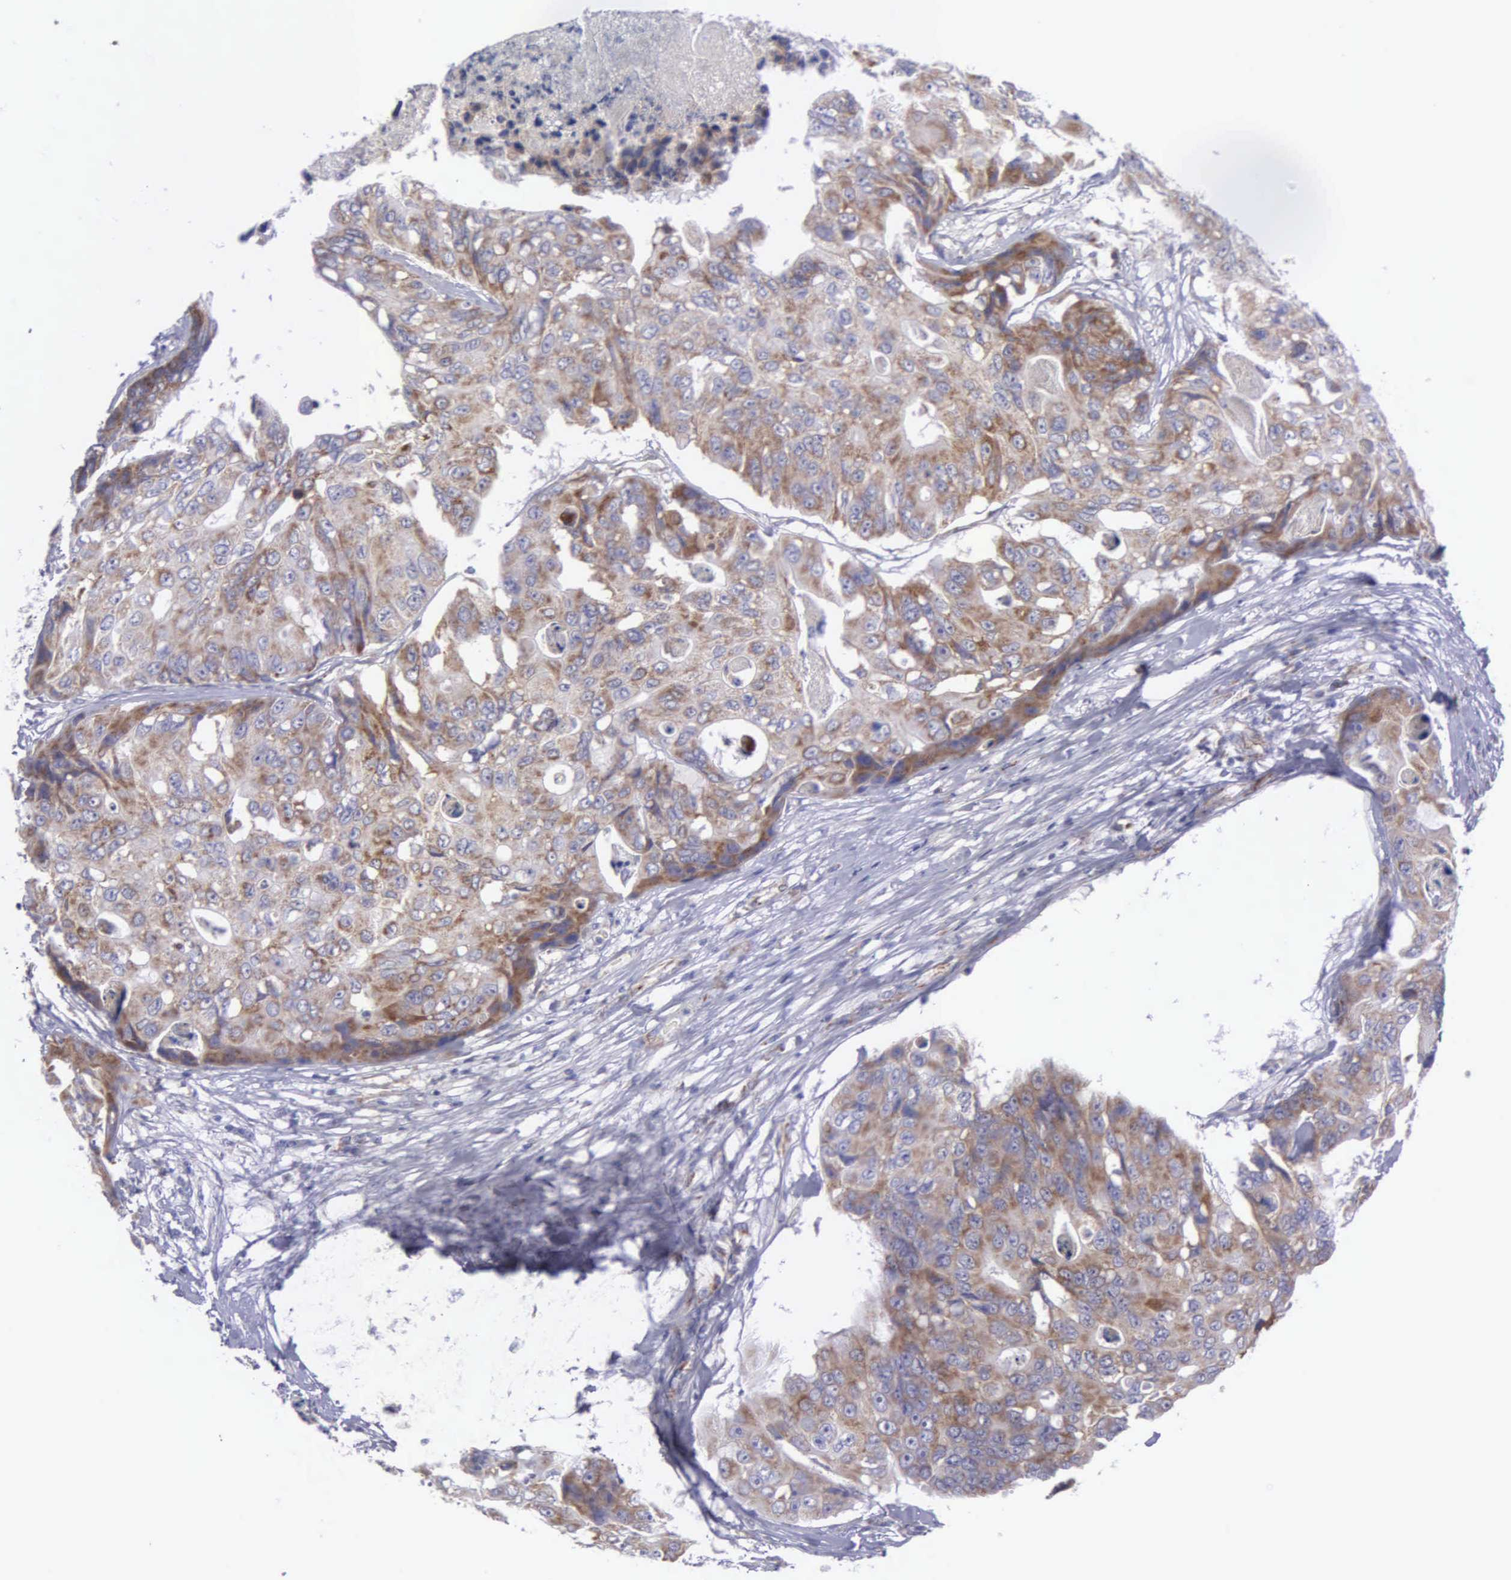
{"staining": {"intensity": "weak", "quantity": ">75%", "location": "cytoplasmic/membranous"}, "tissue": "colorectal cancer", "cell_type": "Tumor cells", "image_type": "cancer", "snomed": [{"axis": "morphology", "description": "Adenocarcinoma, NOS"}, {"axis": "topography", "description": "Colon"}], "caption": "Weak cytoplasmic/membranous expression for a protein is identified in about >75% of tumor cells of colorectal adenocarcinoma using immunohistochemistry (IHC).", "gene": "SYNJ2BP", "patient": {"sex": "female", "age": 86}}